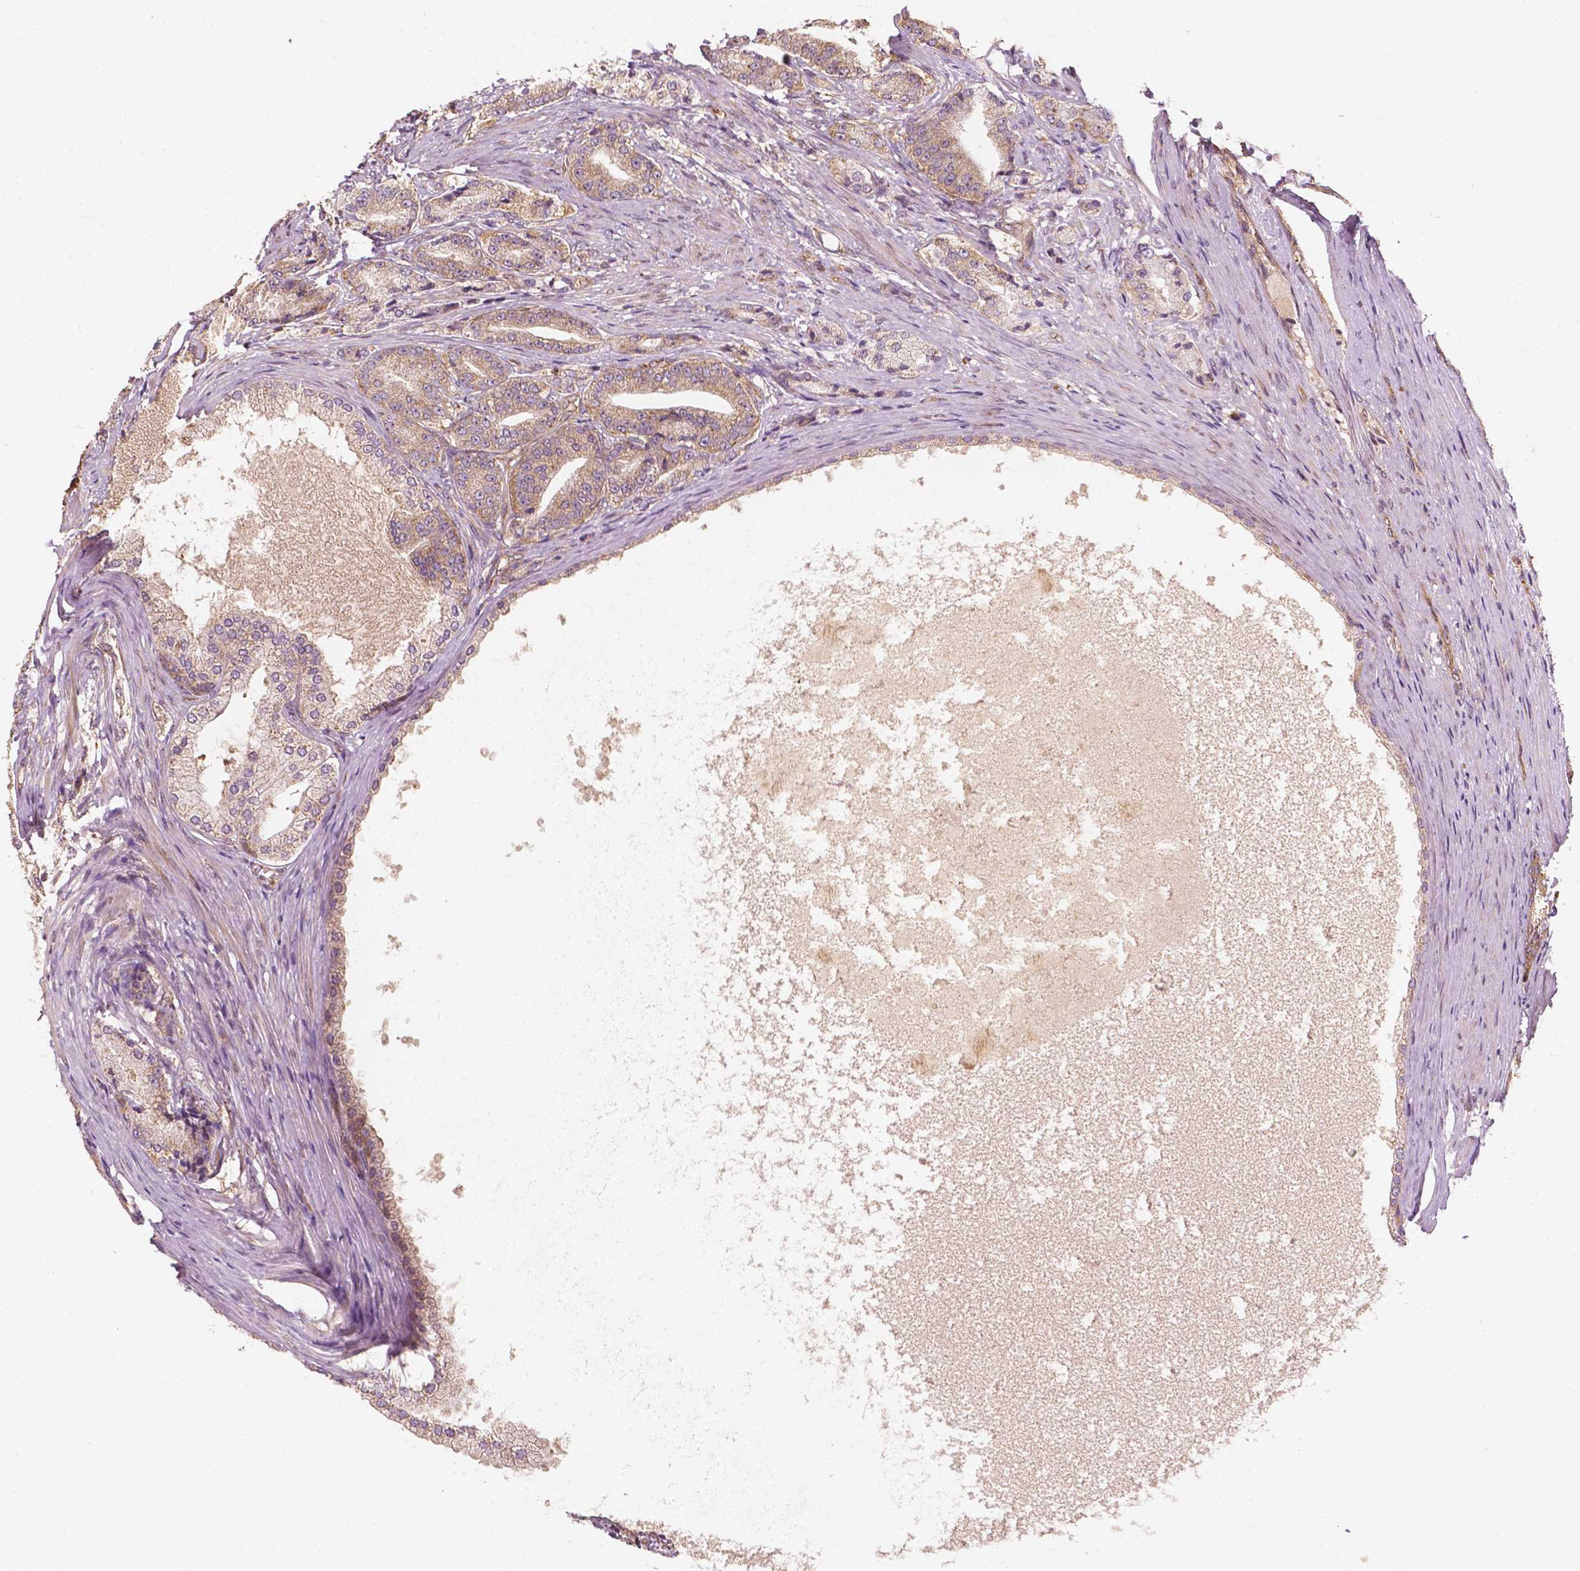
{"staining": {"intensity": "weak", "quantity": ">75%", "location": "cytoplasmic/membranous"}, "tissue": "prostate cancer", "cell_type": "Tumor cells", "image_type": "cancer", "snomed": [{"axis": "morphology", "description": "Adenocarcinoma, High grade"}, {"axis": "topography", "description": "Prostate and seminal vesicle, NOS"}], "caption": "Weak cytoplasmic/membranous protein positivity is appreciated in approximately >75% of tumor cells in prostate high-grade adenocarcinoma. (DAB (3,3'-diaminobenzidine) IHC, brown staining for protein, blue staining for nuclei).", "gene": "G3BP1", "patient": {"sex": "male", "age": 61}}